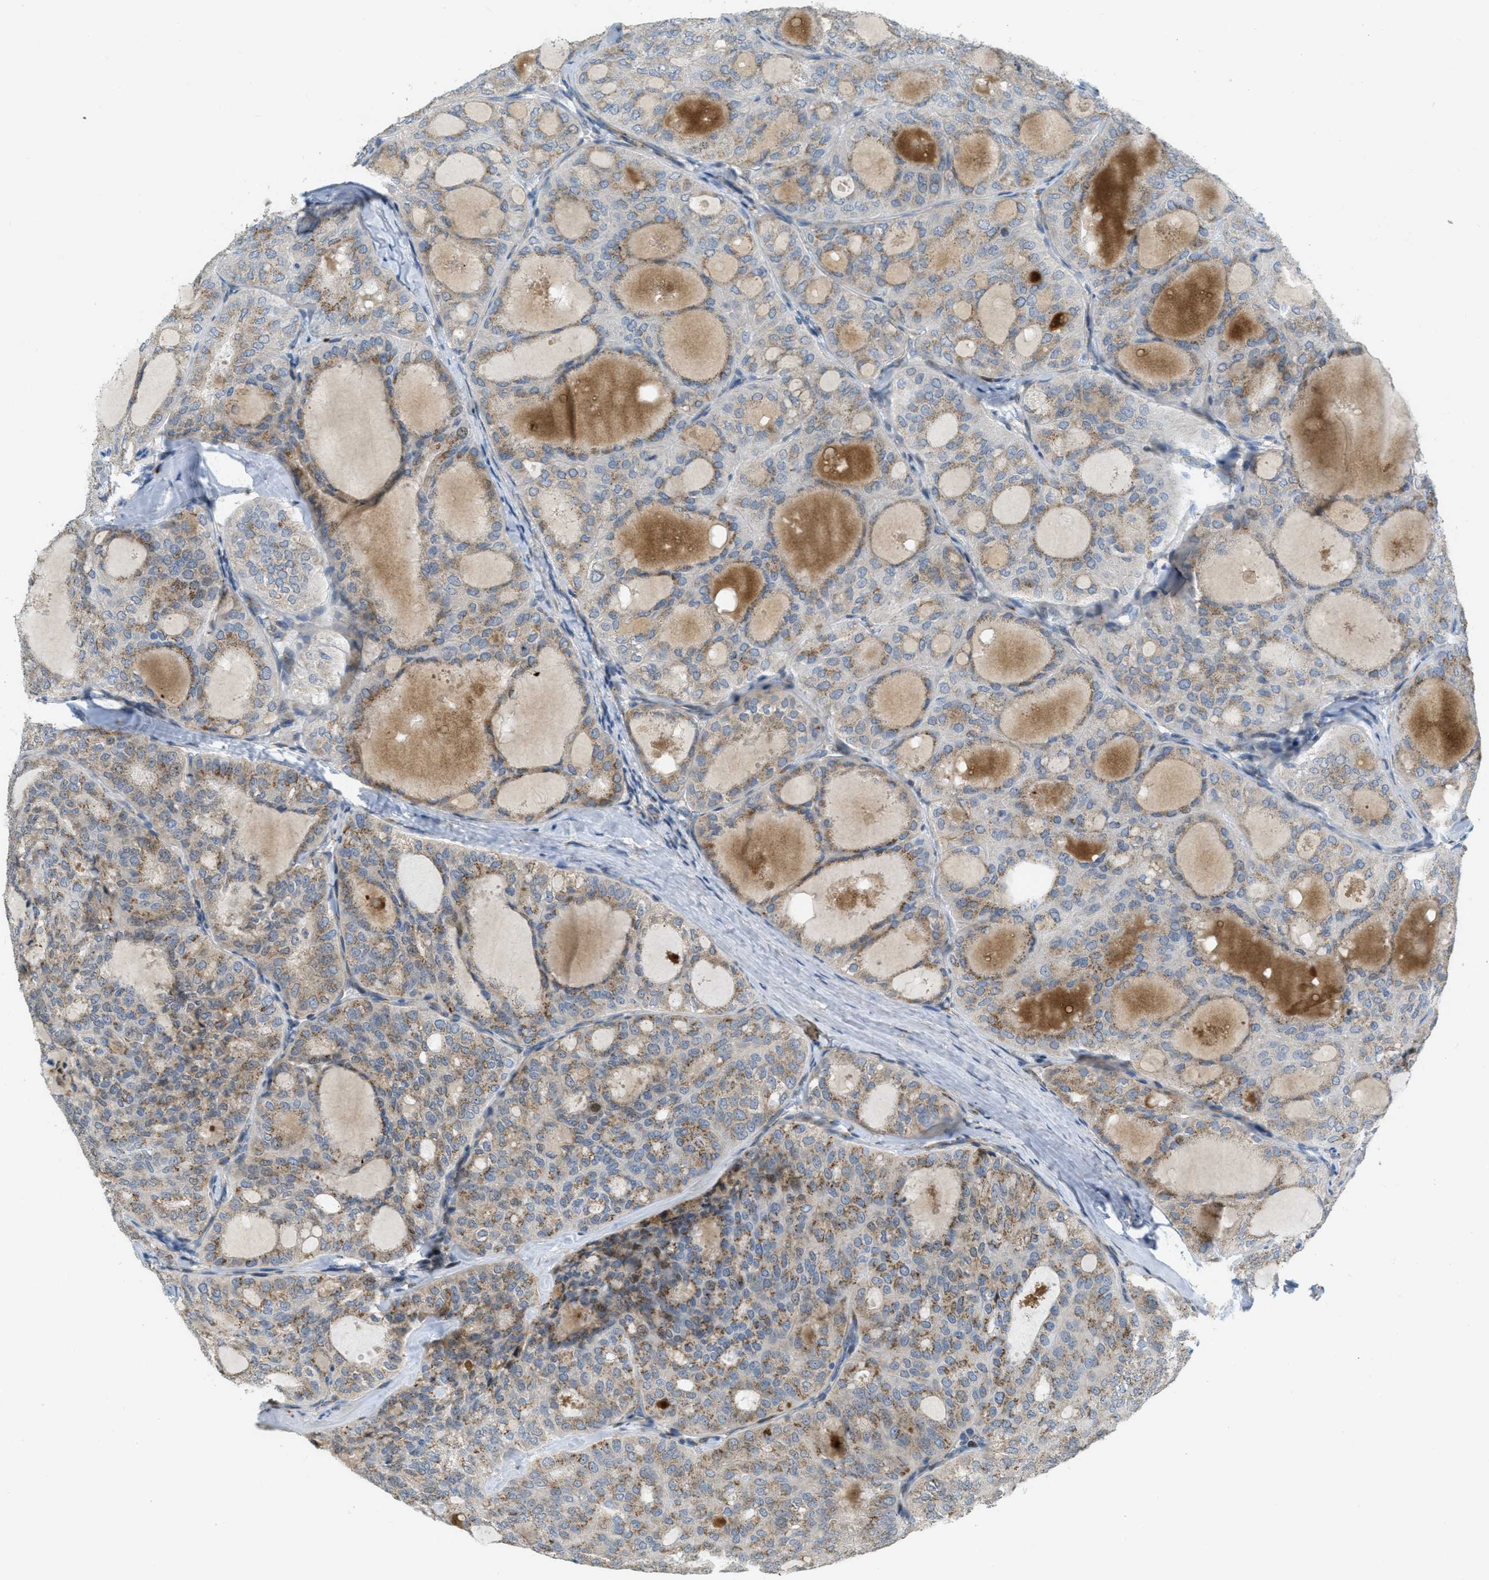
{"staining": {"intensity": "moderate", "quantity": ">75%", "location": "cytoplasmic/membranous"}, "tissue": "thyroid cancer", "cell_type": "Tumor cells", "image_type": "cancer", "snomed": [{"axis": "morphology", "description": "Follicular adenoma carcinoma, NOS"}, {"axis": "topography", "description": "Thyroid gland"}], "caption": "Immunohistochemistry (IHC) staining of thyroid cancer (follicular adenoma carcinoma), which demonstrates medium levels of moderate cytoplasmic/membranous positivity in about >75% of tumor cells indicating moderate cytoplasmic/membranous protein staining. The staining was performed using DAB (brown) for protein detection and nuclei were counterstained in hematoxylin (blue).", "gene": "ZFPL1", "patient": {"sex": "male", "age": 75}}